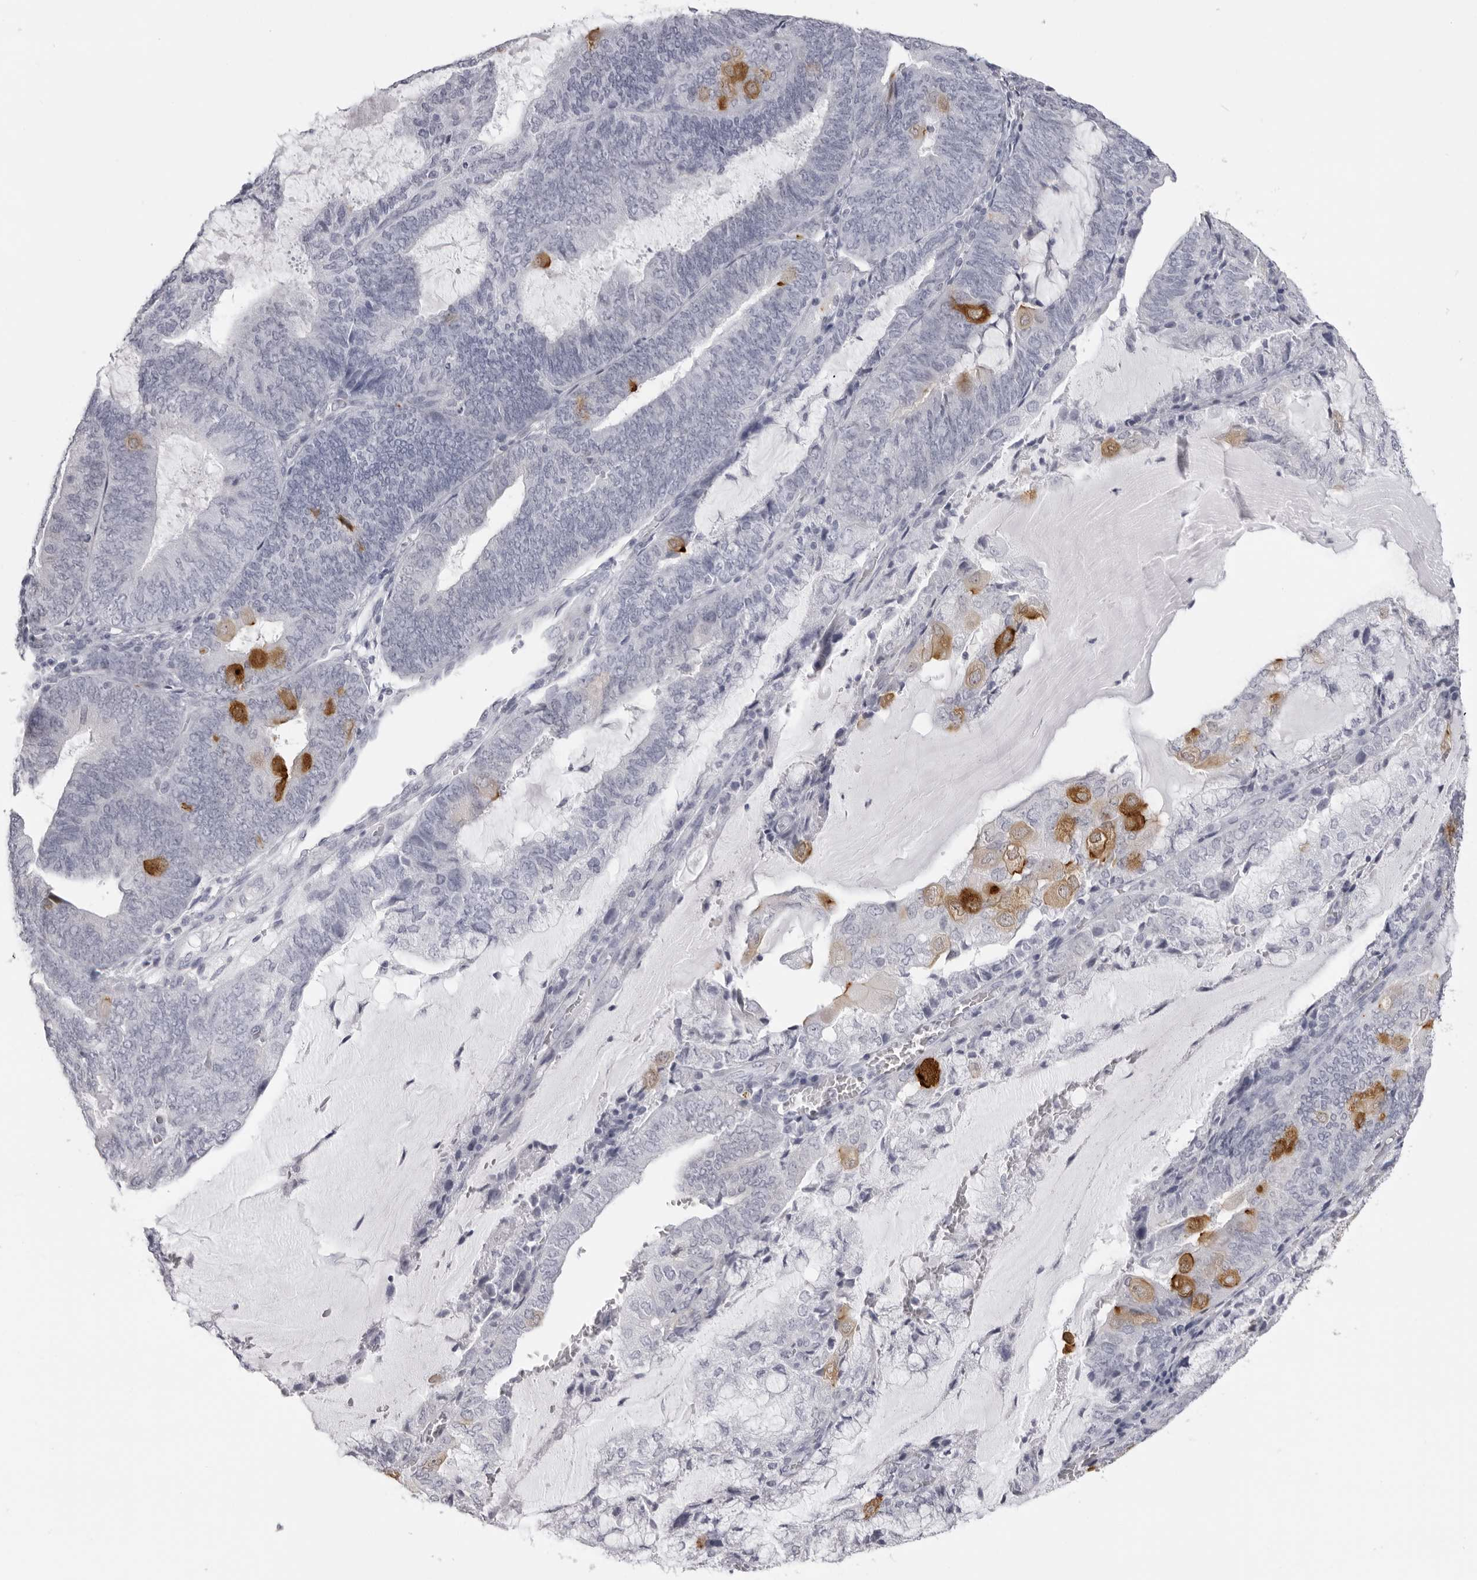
{"staining": {"intensity": "moderate", "quantity": "<25%", "location": "cytoplasmic/membranous"}, "tissue": "endometrial cancer", "cell_type": "Tumor cells", "image_type": "cancer", "snomed": [{"axis": "morphology", "description": "Adenocarcinoma, NOS"}, {"axis": "topography", "description": "Endometrium"}], "caption": "A brown stain labels moderate cytoplasmic/membranous expression of a protein in endometrial adenocarcinoma tumor cells.", "gene": "DNALI1", "patient": {"sex": "female", "age": 81}}